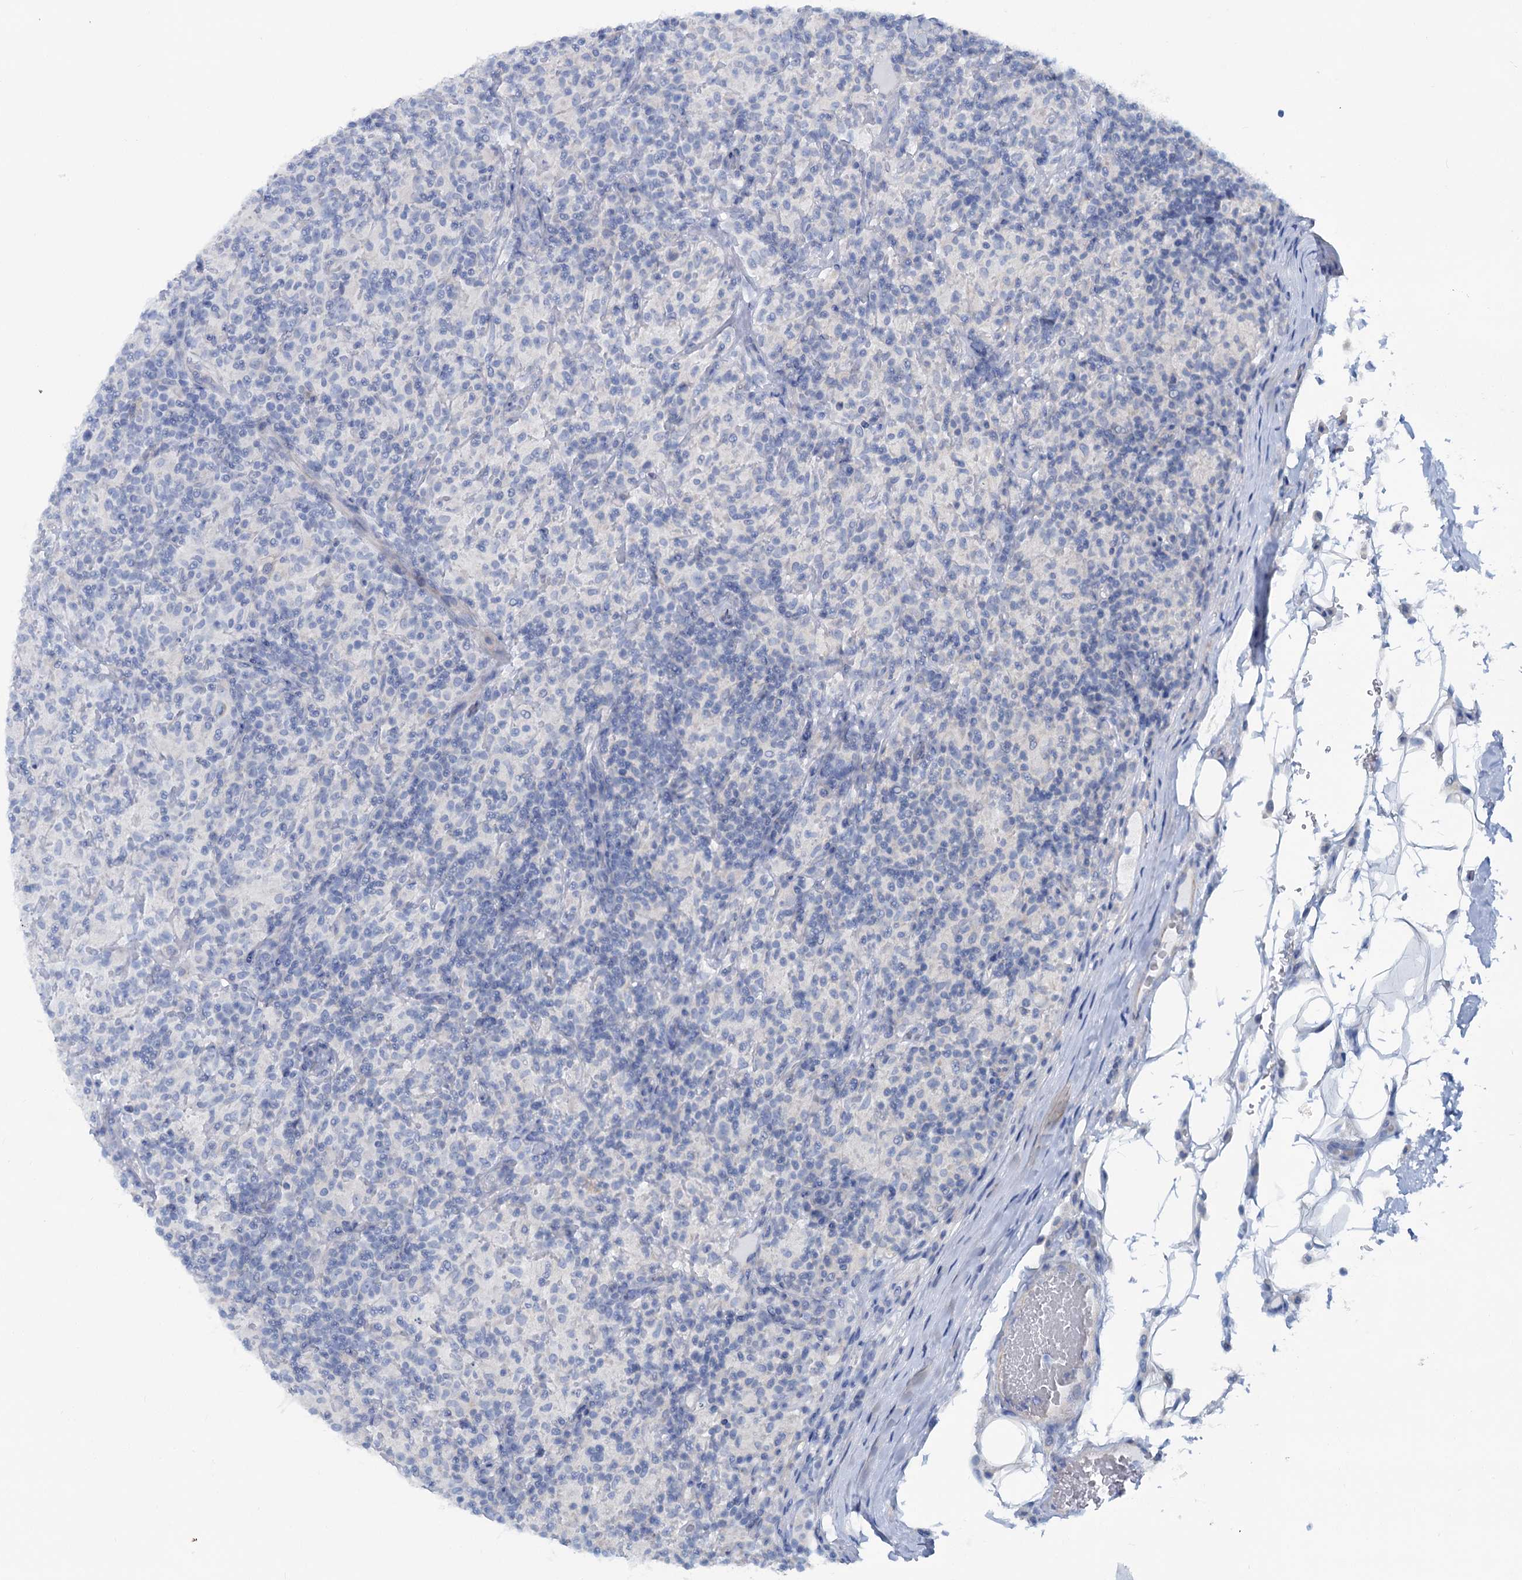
{"staining": {"intensity": "negative", "quantity": "none", "location": "none"}, "tissue": "lymphoma", "cell_type": "Tumor cells", "image_type": "cancer", "snomed": [{"axis": "morphology", "description": "Hodgkin's disease, NOS"}, {"axis": "topography", "description": "Lymph node"}], "caption": "Tumor cells are negative for brown protein staining in Hodgkin's disease.", "gene": "SLC1A3", "patient": {"sex": "male", "age": 70}}